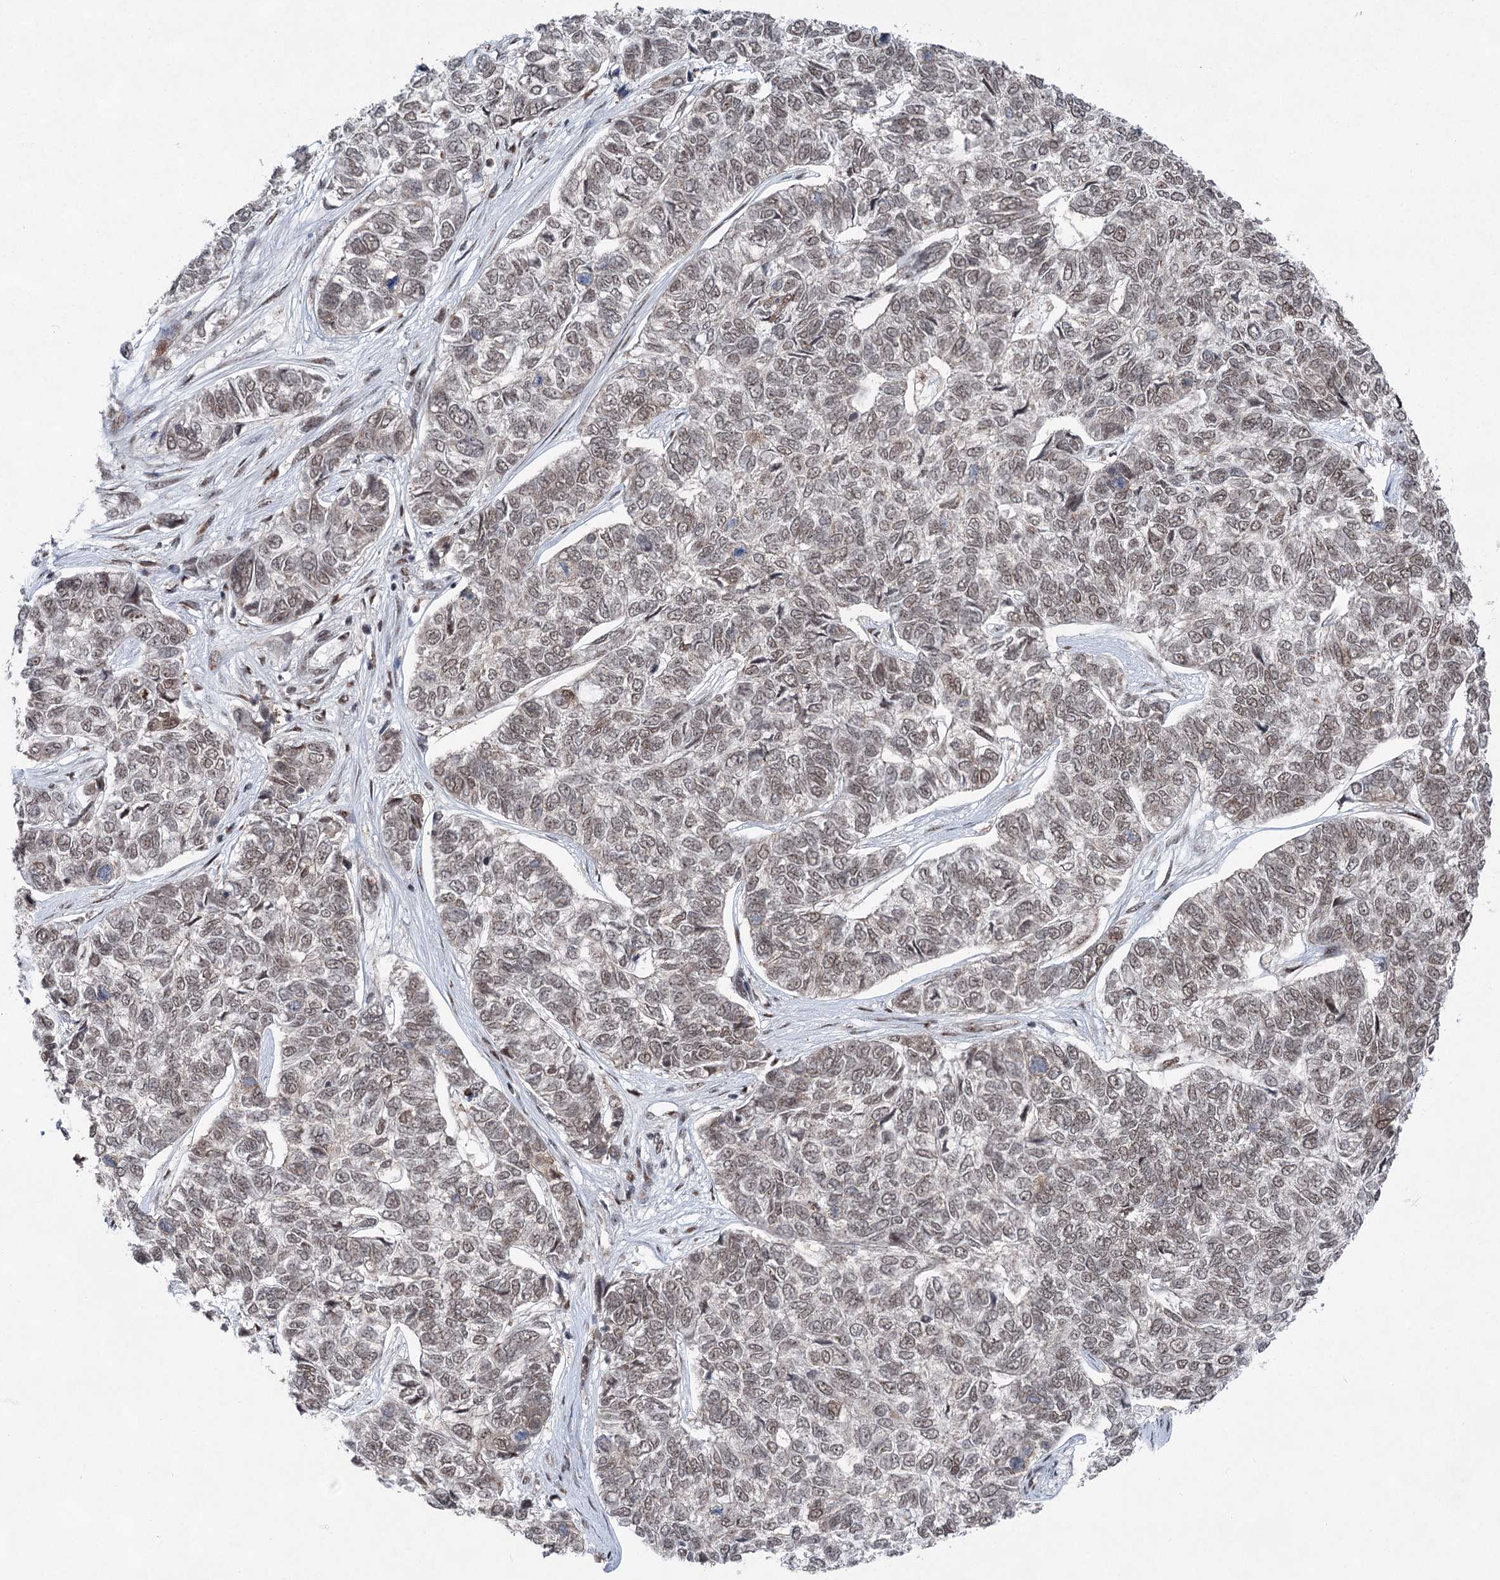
{"staining": {"intensity": "weak", "quantity": "25%-75%", "location": "nuclear"}, "tissue": "skin cancer", "cell_type": "Tumor cells", "image_type": "cancer", "snomed": [{"axis": "morphology", "description": "Basal cell carcinoma"}, {"axis": "topography", "description": "Skin"}], "caption": "This photomicrograph displays immunohistochemistry (IHC) staining of skin cancer, with low weak nuclear staining in approximately 25%-75% of tumor cells.", "gene": "ZCCHC8", "patient": {"sex": "female", "age": 65}}